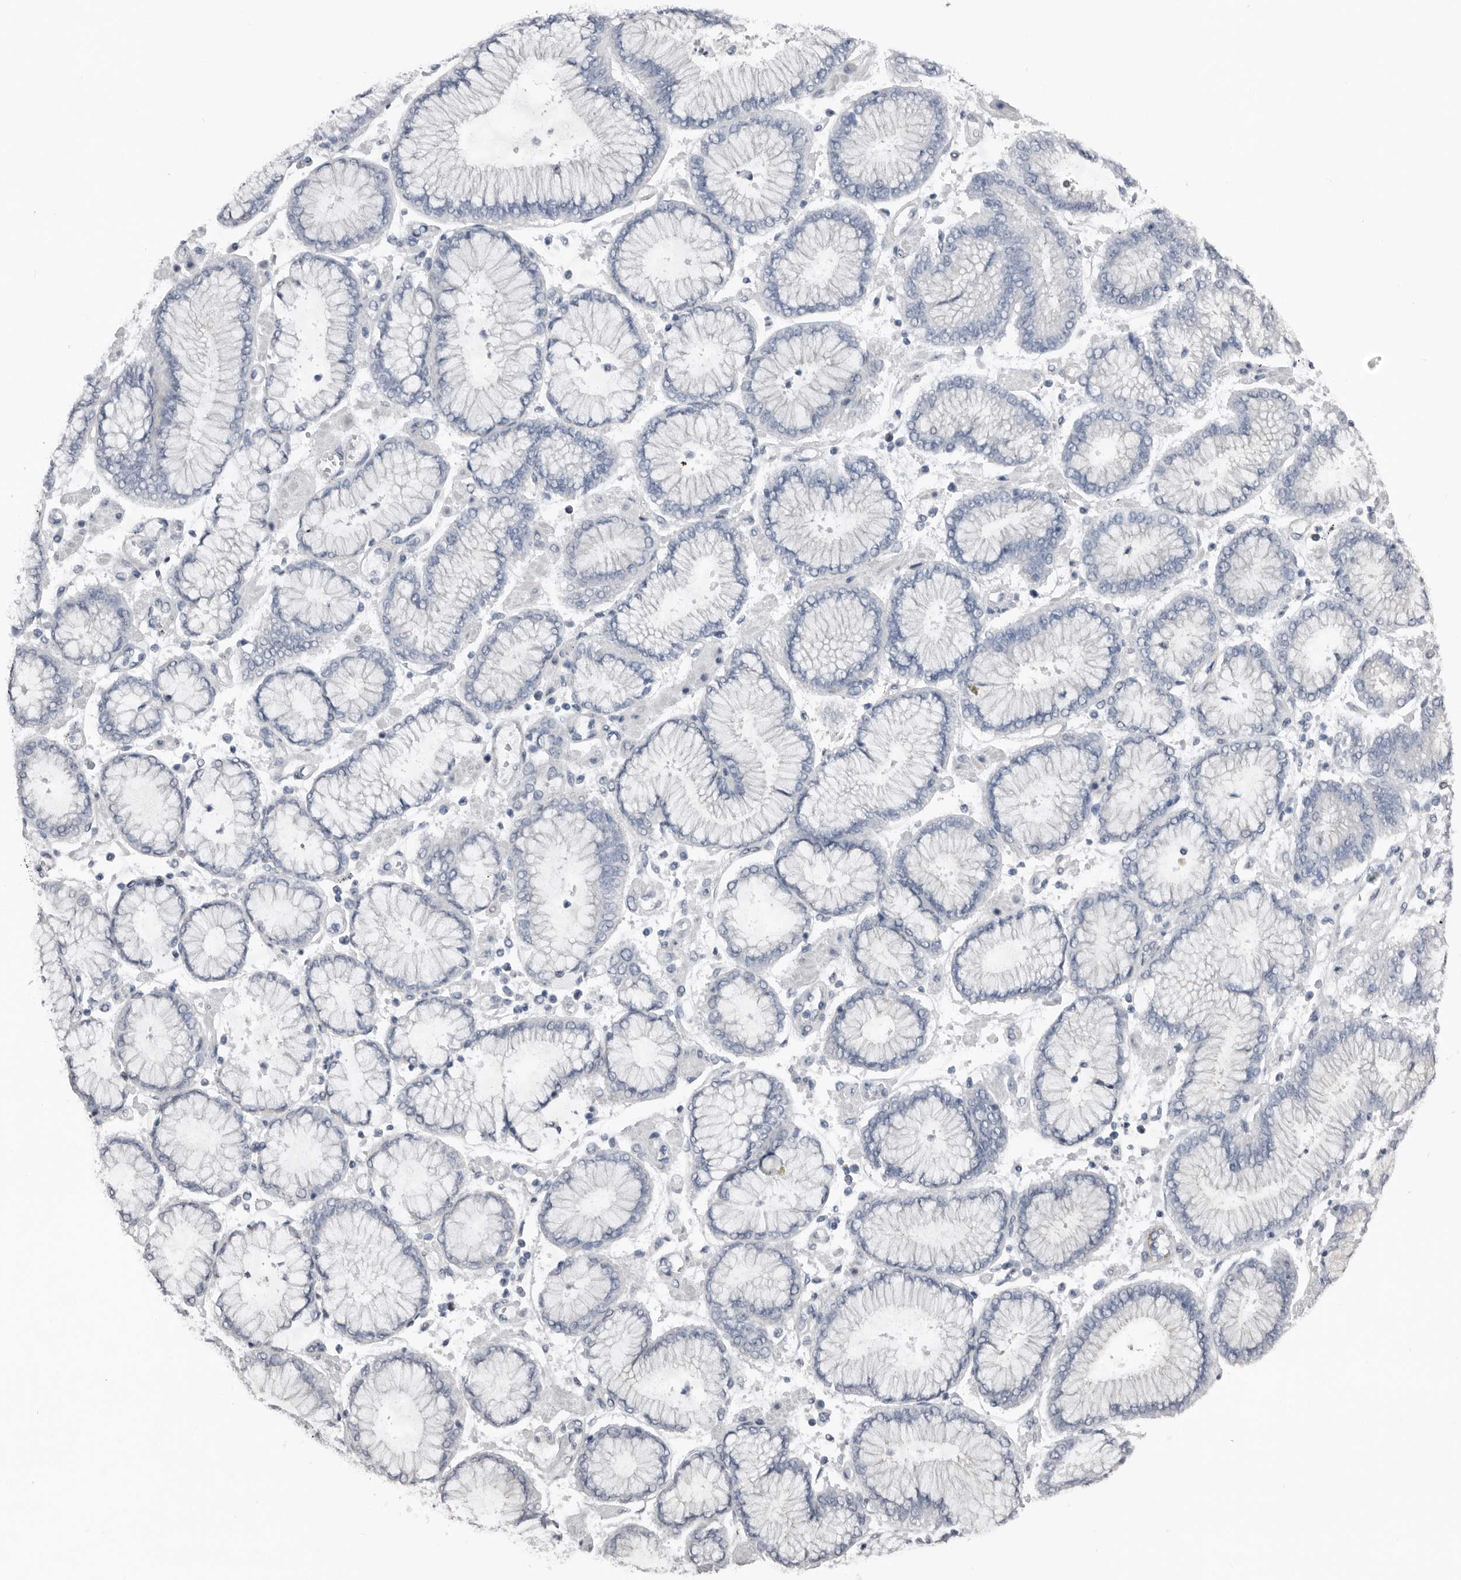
{"staining": {"intensity": "negative", "quantity": "none", "location": "none"}, "tissue": "stomach cancer", "cell_type": "Tumor cells", "image_type": "cancer", "snomed": [{"axis": "morphology", "description": "Adenocarcinoma, NOS"}, {"axis": "topography", "description": "Stomach"}], "caption": "Immunohistochemistry (IHC) micrograph of stomach adenocarcinoma stained for a protein (brown), which exhibits no expression in tumor cells. Brightfield microscopy of immunohistochemistry stained with DAB (brown) and hematoxylin (blue), captured at high magnification.", "gene": "FABP7", "patient": {"sex": "male", "age": 76}}